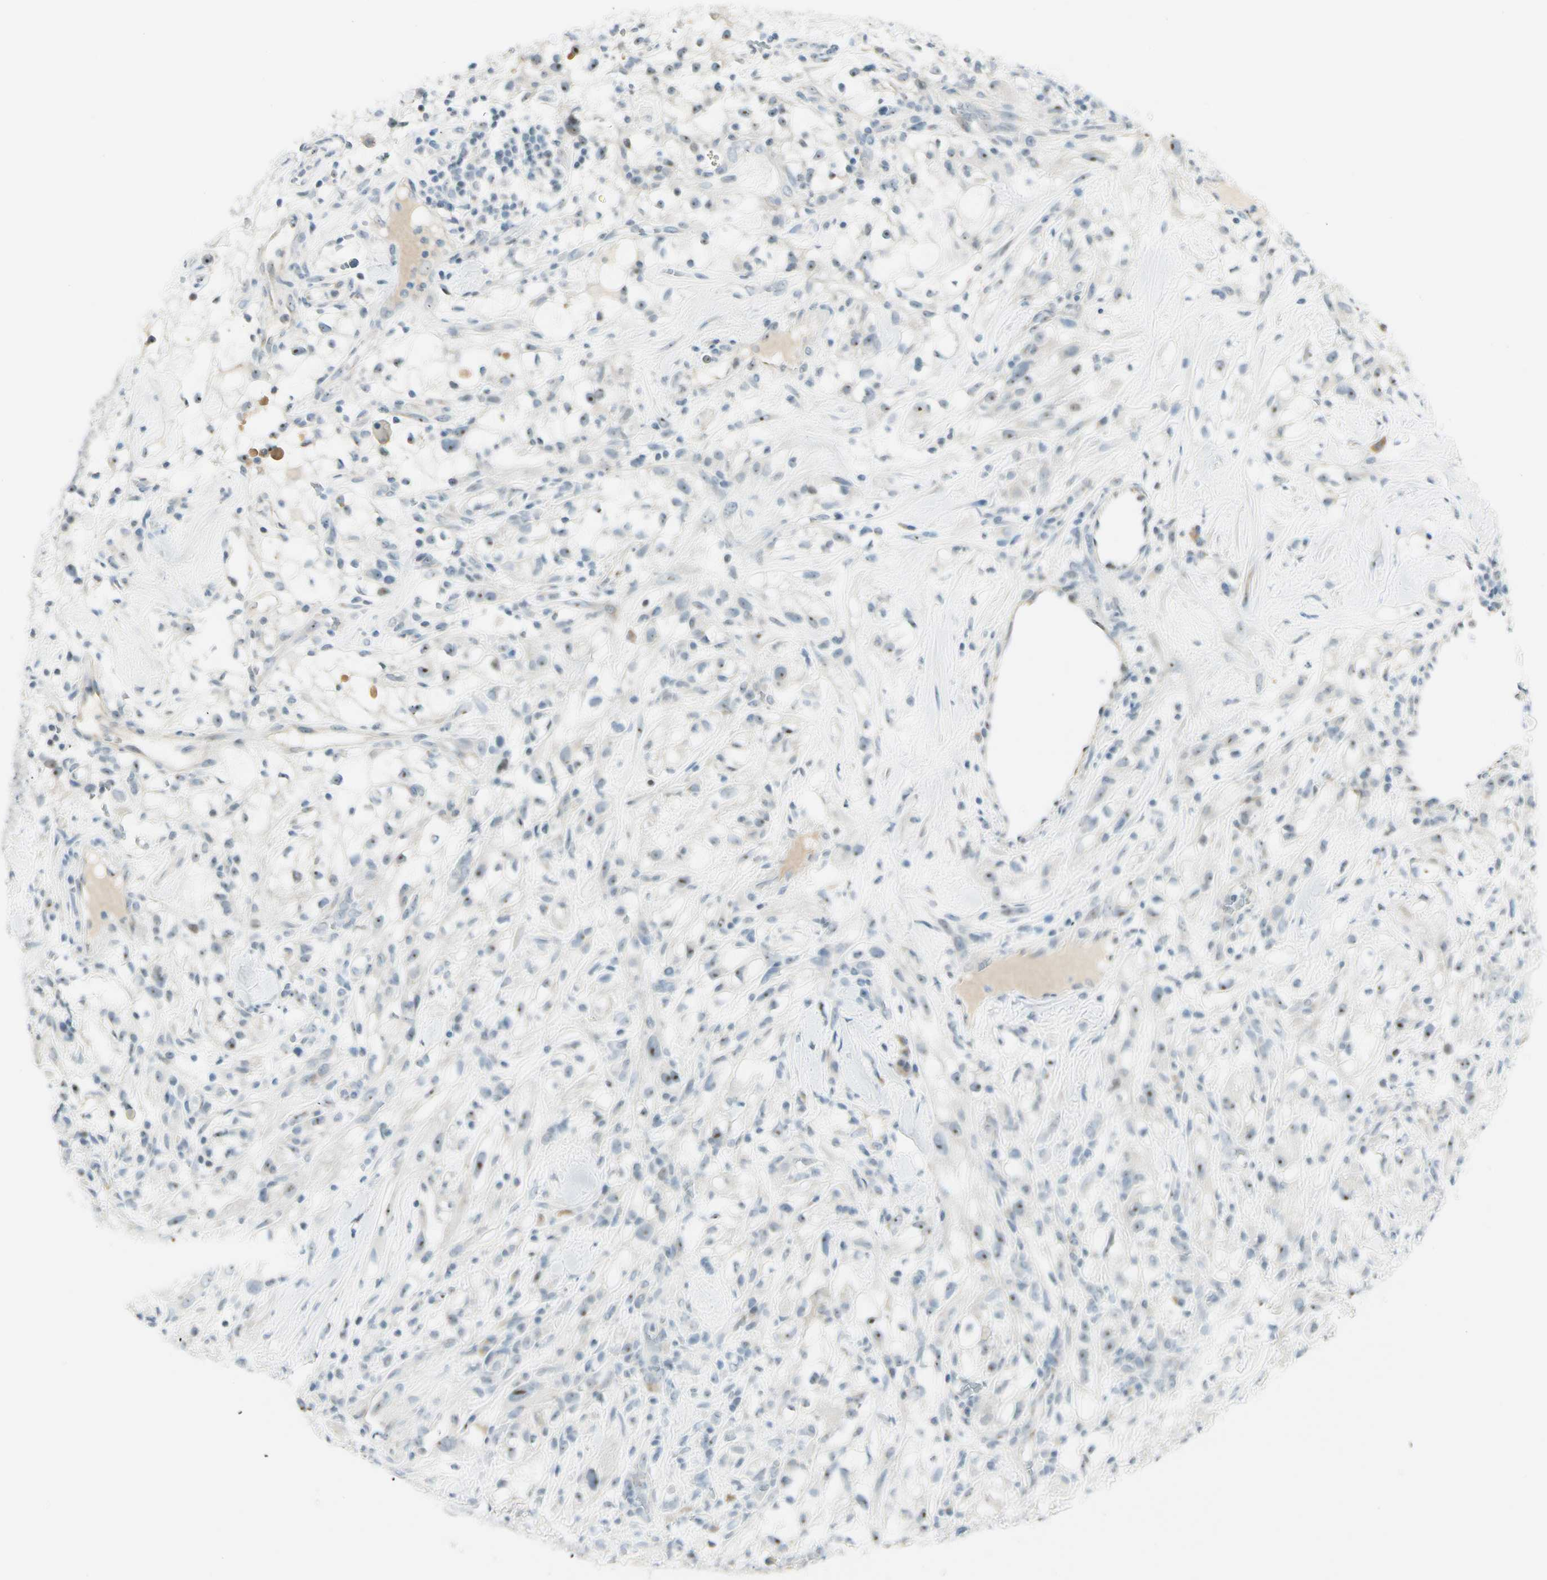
{"staining": {"intensity": "weak", "quantity": "25%-75%", "location": "nuclear"}, "tissue": "renal cancer", "cell_type": "Tumor cells", "image_type": "cancer", "snomed": [{"axis": "morphology", "description": "Adenocarcinoma, NOS"}, {"axis": "topography", "description": "Kidney"}], "caption": "Weak nuclear expression for a protein is identified in approximately 25%-75% of tumor cells of renal cancer (adenocarcinoma) using immunohistochemistry (IHC).", "gene": "ZSCAN1", "patient": {"sex": "female", "age": 60}}